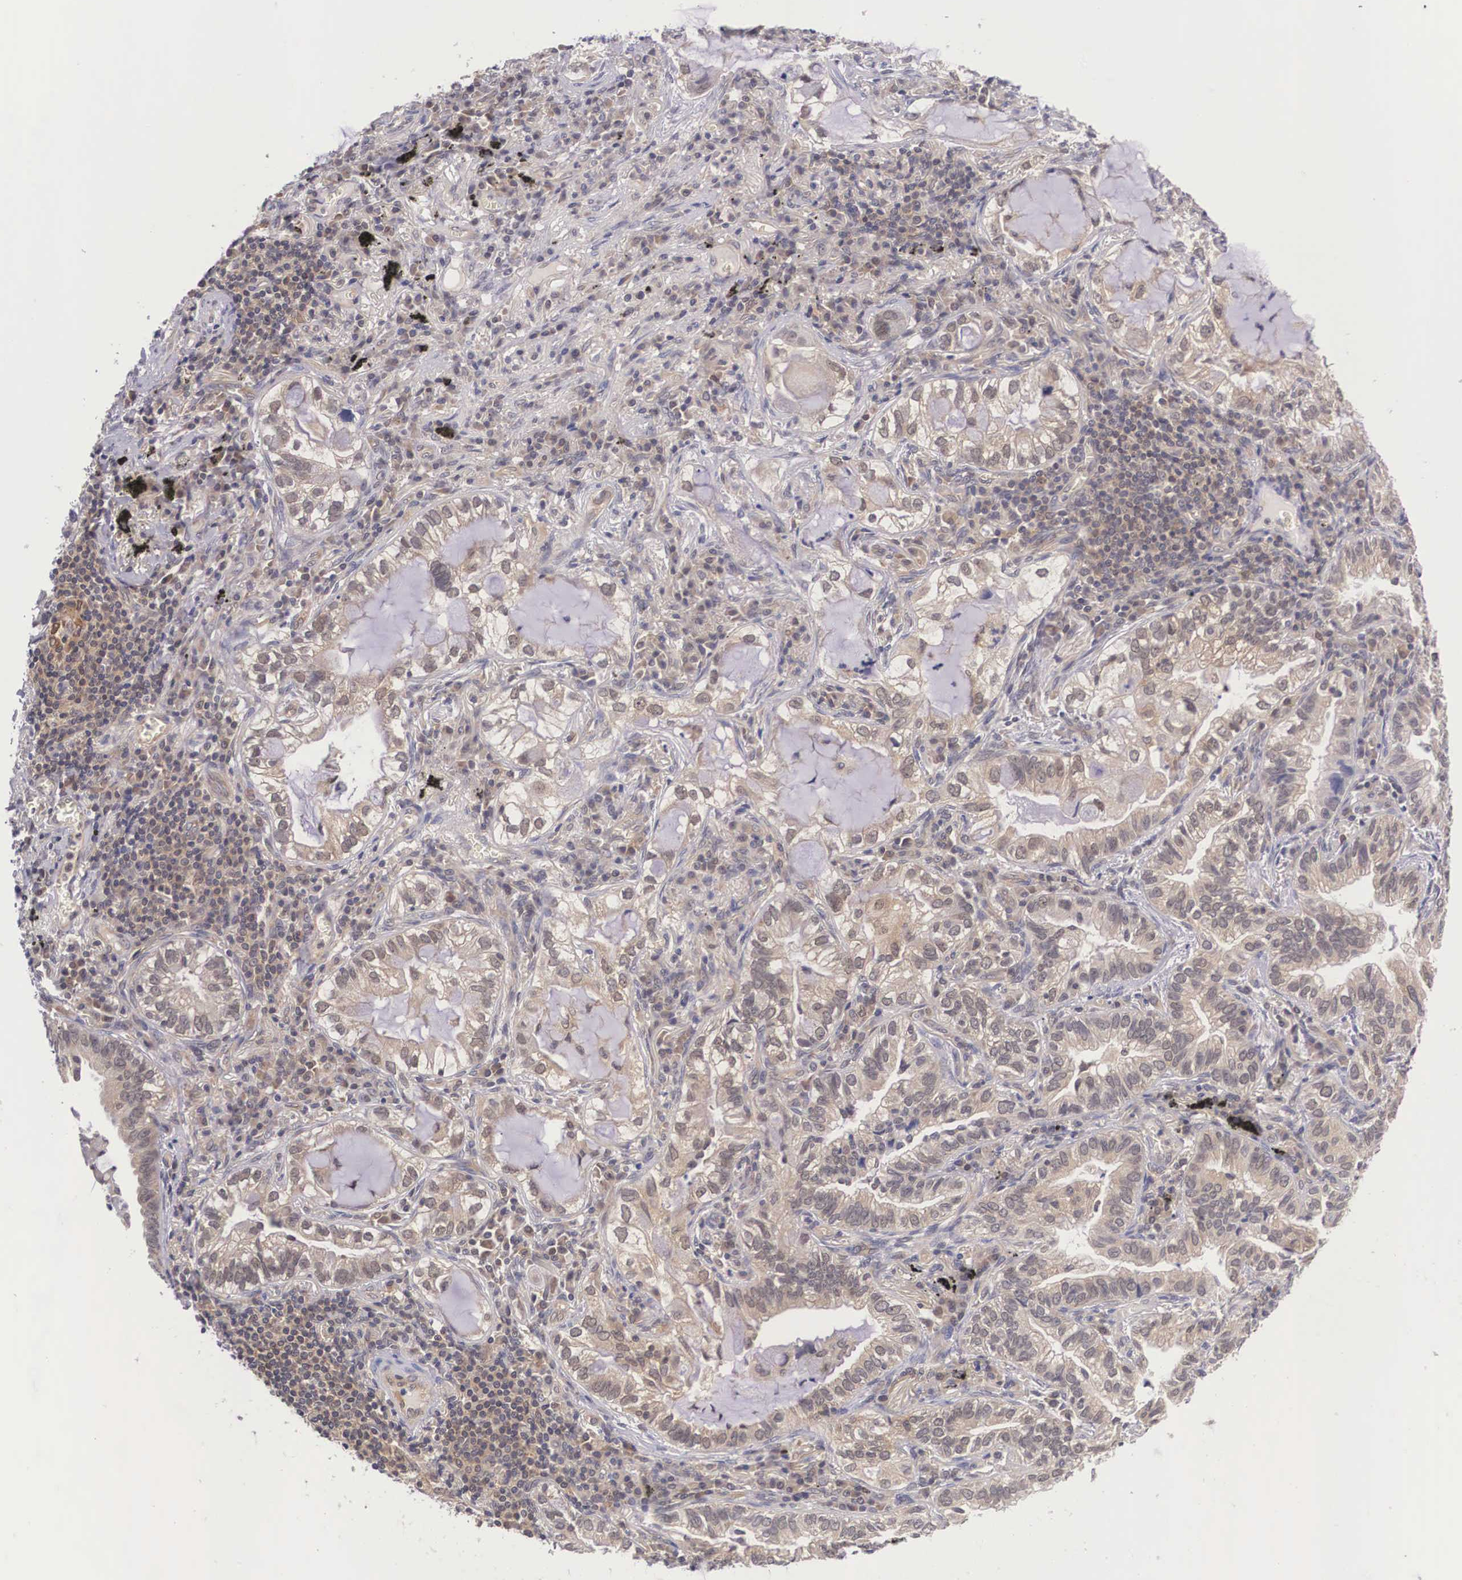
{"staining": {"intensity": "moderate", "quantity": ">75%", "location": "cytoplasmic/membranous"}, "tissue": "lung cancer", "cell_type": "Tumor cells", "image_type": "cancer", "snomed": [{"axis": "morphology", "description": "Adenocarcinoma, NOS"}, {"axis": "topography", "description": "Lung"}], "caption": "Immunohistochemical staining of human lung cancer reveals medium levels of moderate cytoplasmic/membranous protein staining in approximately >75% of tumor cells. Immunohistochemistry stains the protein of interest in brown and the nuclei are stained blue.", "gene": "IGBP1", "patient": {"sex": "female", "age": 50}}